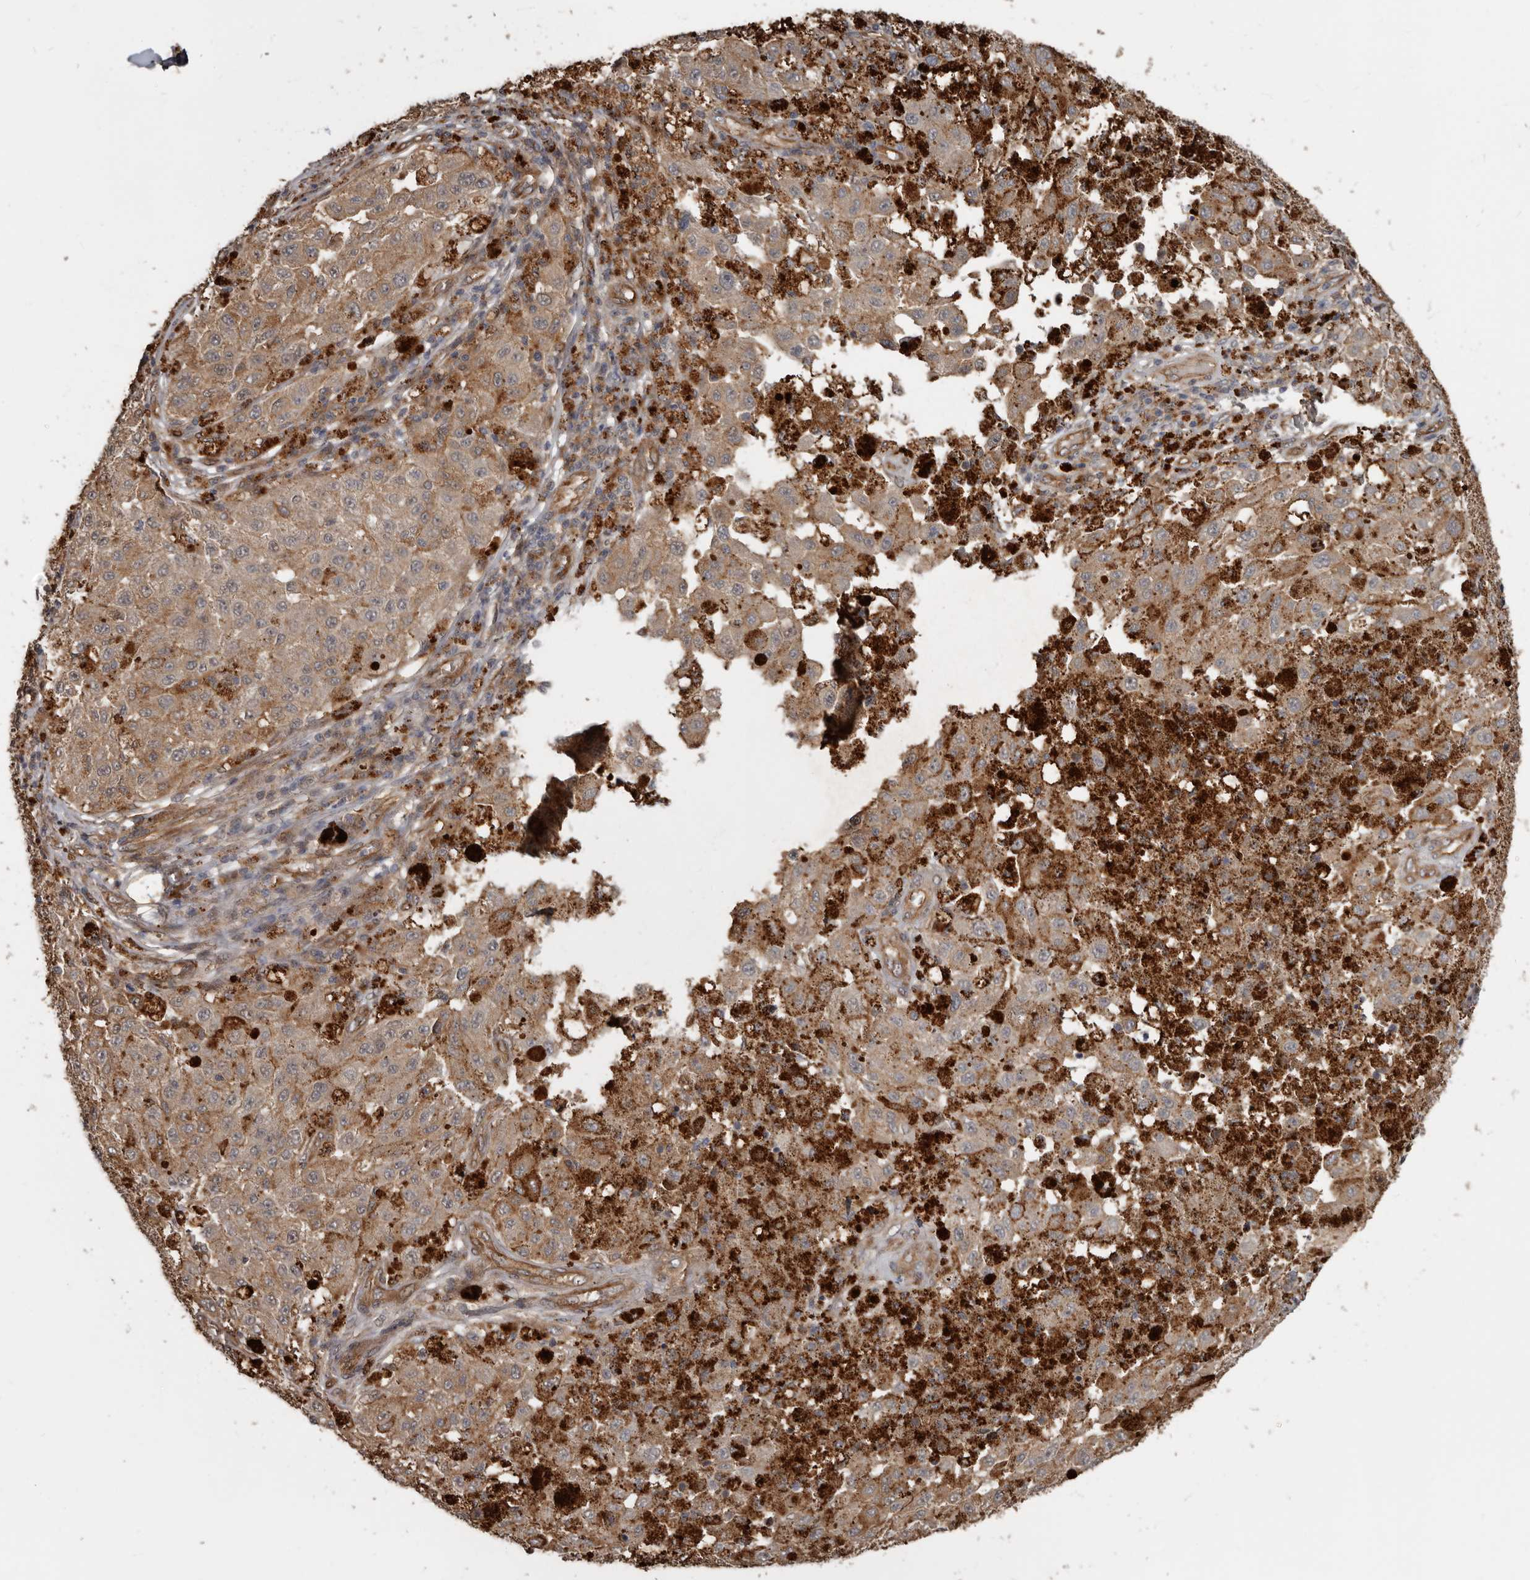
{"staining": {"intensity": "weak", "quantity": ">75%", "location": "cytoplasmic/membranous"}, "tissue": "melanoma", "cell_type": "Tumor cells", "image_type": "cancer", "snomed": [{"axis": "morphology", "description": "Malignant melanoma, NOS"}, {"axis": "topography", "description": "Skin"}], "caption": "This histopathology image exhibits melanoma stained with IHC to label a protein in brown. The cytoplasmic/membranous of tumor cells show weak positivity for the protein. Nuclei are counter-stained blue.", "gene": "EXOC3L1", "patient": {"sex": "female", "age": 64}}